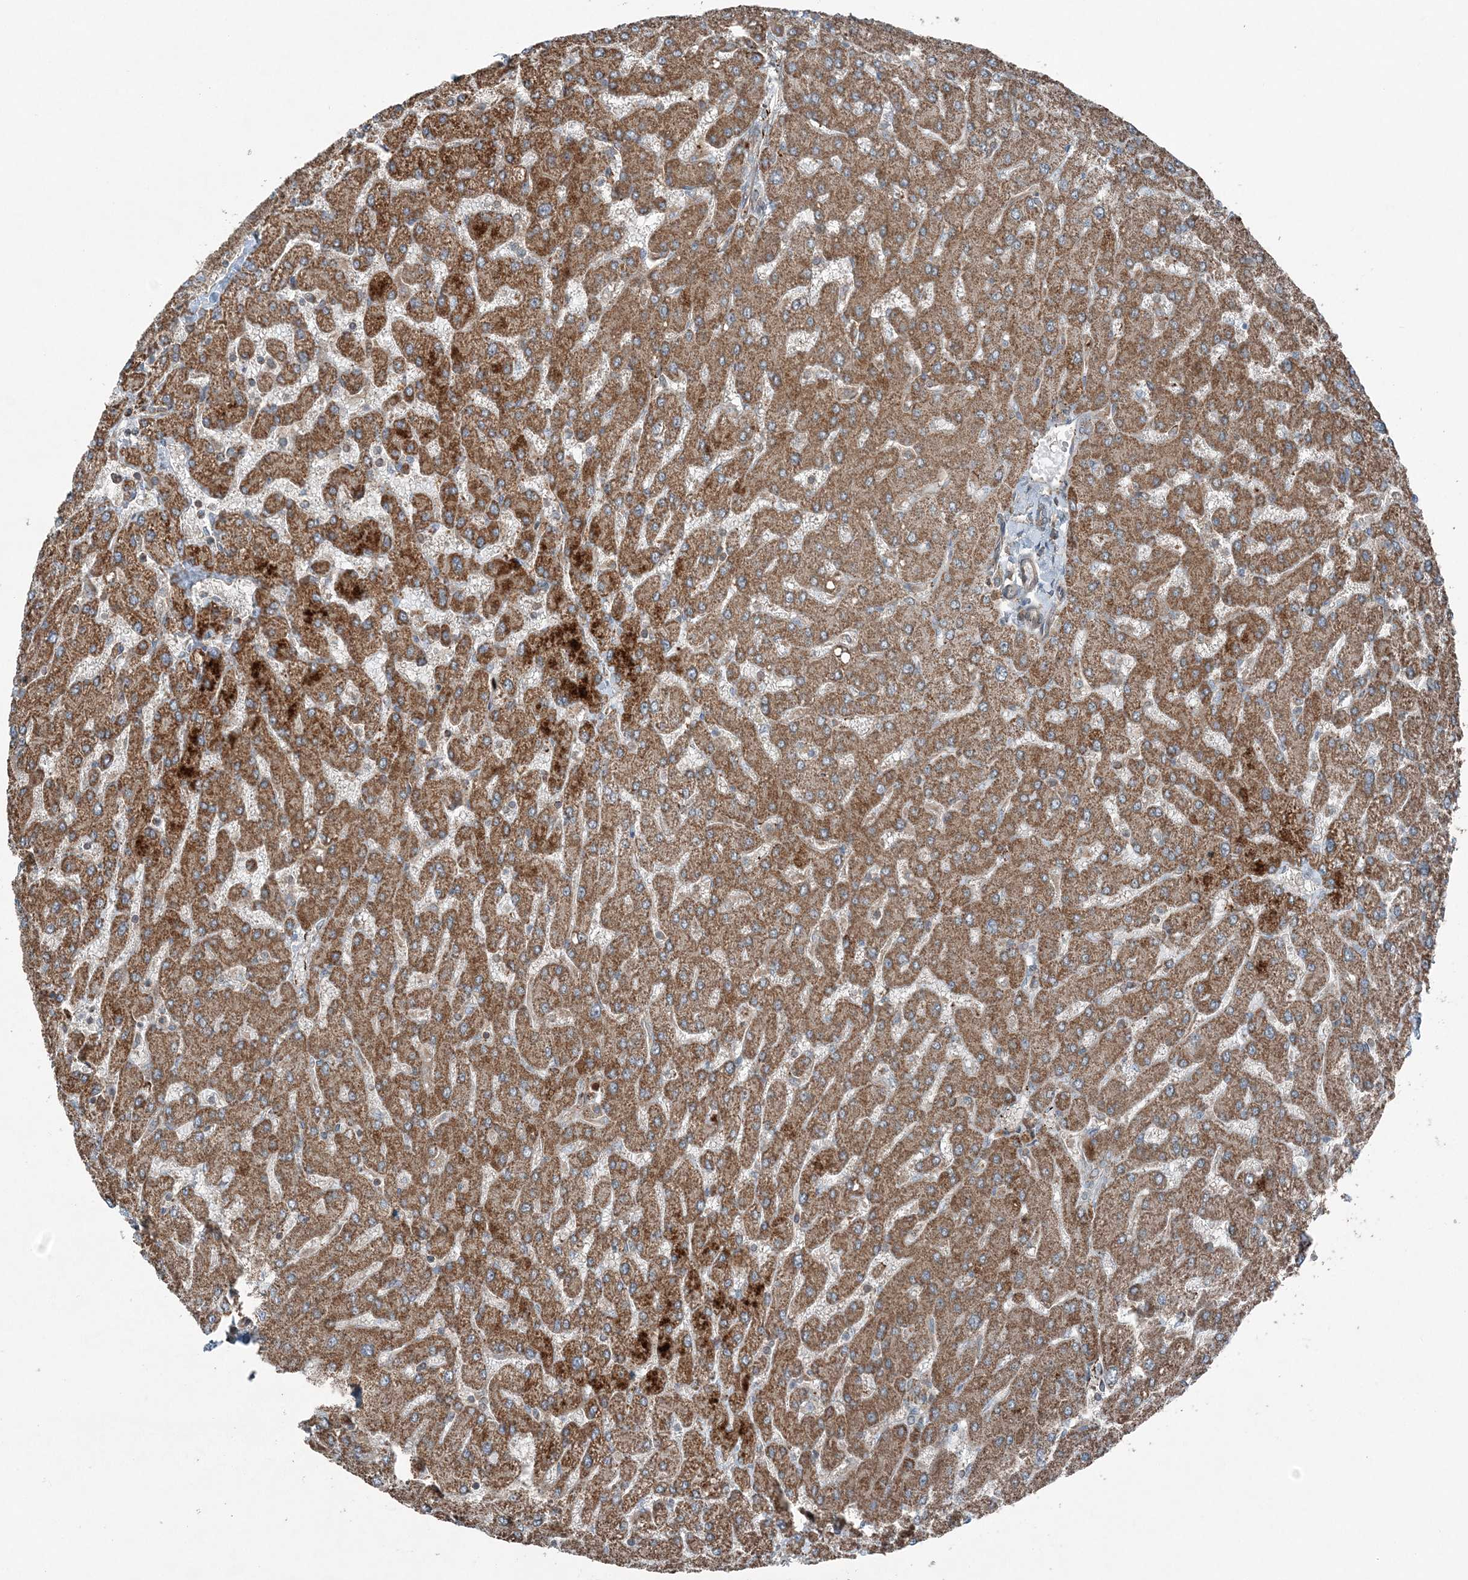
{"staining": {"intensity": "weak", "quantity": "<25%", "location": "cytoplasmic/membranous"}, "tissue": "liver", "cell_type": "Cholangiocytes", "image_type": "normal", "snomed": [{"axis": "morphology", "description": "Normal tissue, NOS"}, {"axis": "topography", "description": "Liver"}], "caption": "Immunohistochemistry micrograph of benign liver stained for a protein (brown), which displays no expression in cholangiocytes.", "gene": "KY", "patient": {"sex": "male", "age": 55}}